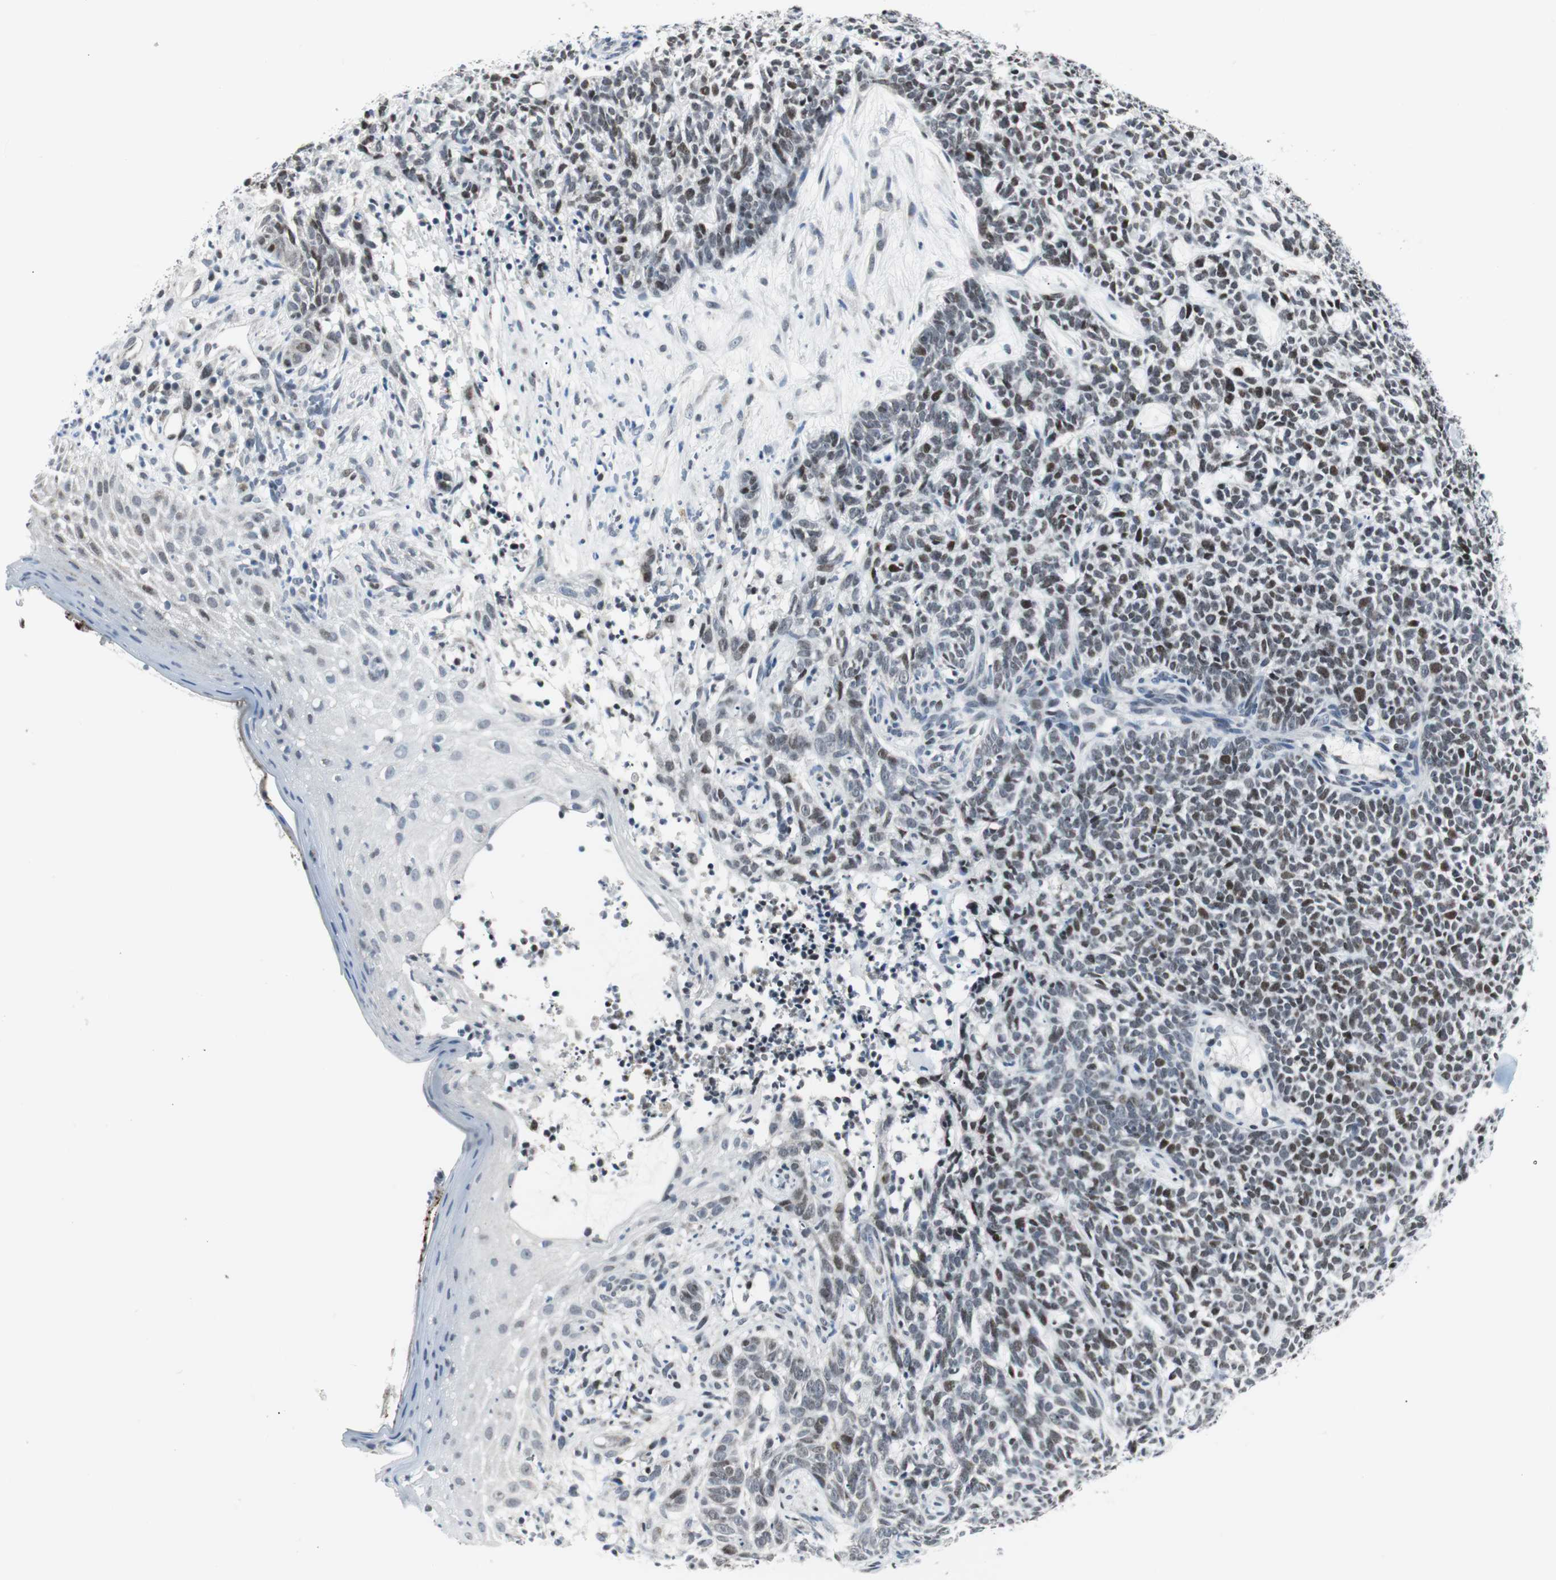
{"staining": {"intensity": "weak", "quantity": ">75%", "location": "nuclear"}, "tissue": "skin cancer", "cell_type": "Tumor cells", "image_type": "cancer", "snomed": [{"axis": "morphology", "description": "Basal cell carcinoma"}, {"axis": "topography", "description": "Skin"}], "caption": "Human skin cancer (basal cell carcinoma) stained with a protein marker reveals weak staining in tumor cells.", "gene": "MTA1", "patient": {"sex": "female", "age": 84}}